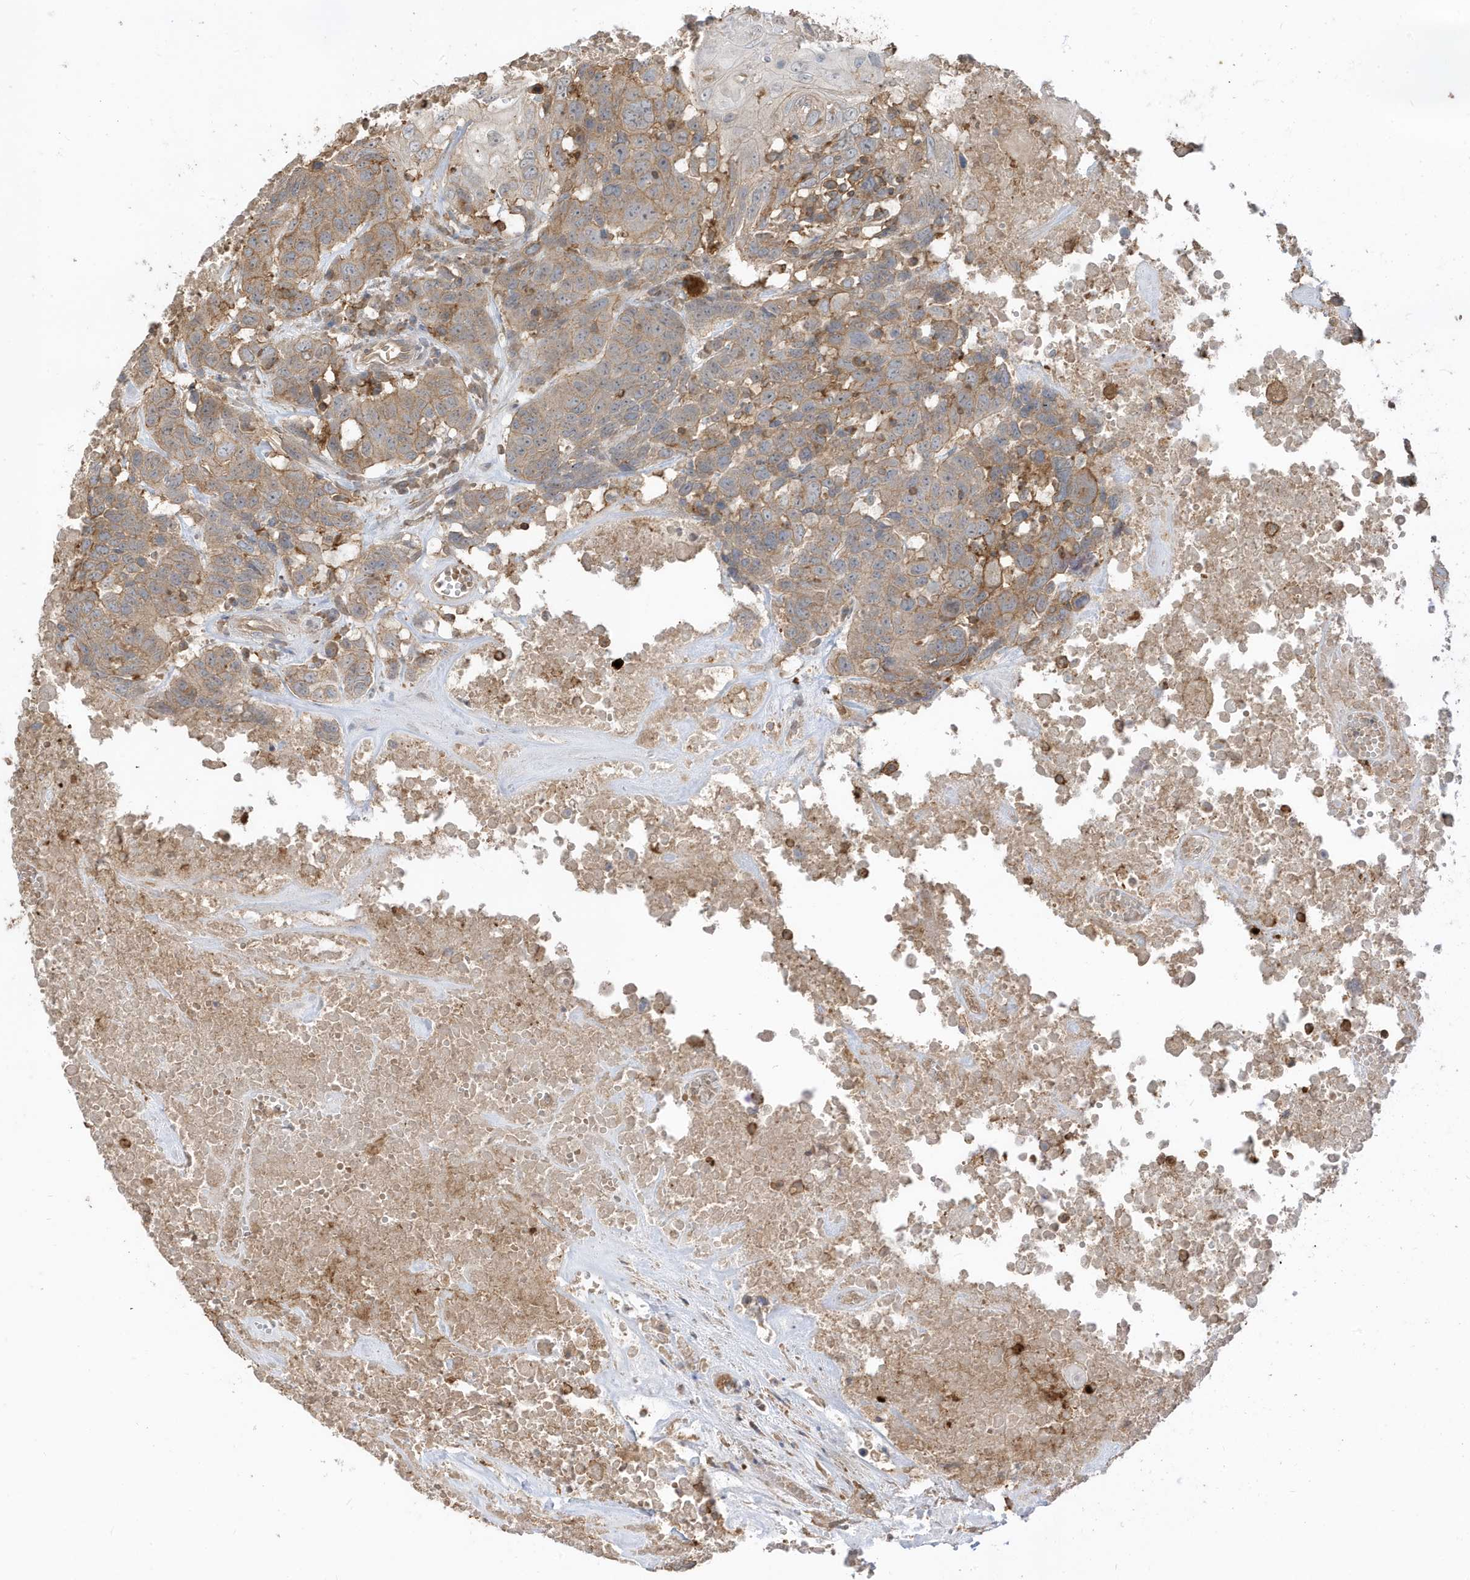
{"staining": {"intensity": "weak", "quantity": "25%-75%", "location": "cytoplasmic/membranous"}, "tissue": "head and neck cancer", "cell_type": "Tumor cells", "image_type": "cancer", "snomed": [{"axis": "morphology", "description": "Squamous cell carcinoma, NOS"}, {"axis": "topography", "description": "Head-Neck"}], "caption": "Head and neck cancer (squamous cell carcinoma) stained with IHC shows weak cytoplasmic/membranous positivity in approximately 25%-75% of tumor cells.", "gene": "ZBTB8A", "patient": {"sex": "male", "age": 66}}